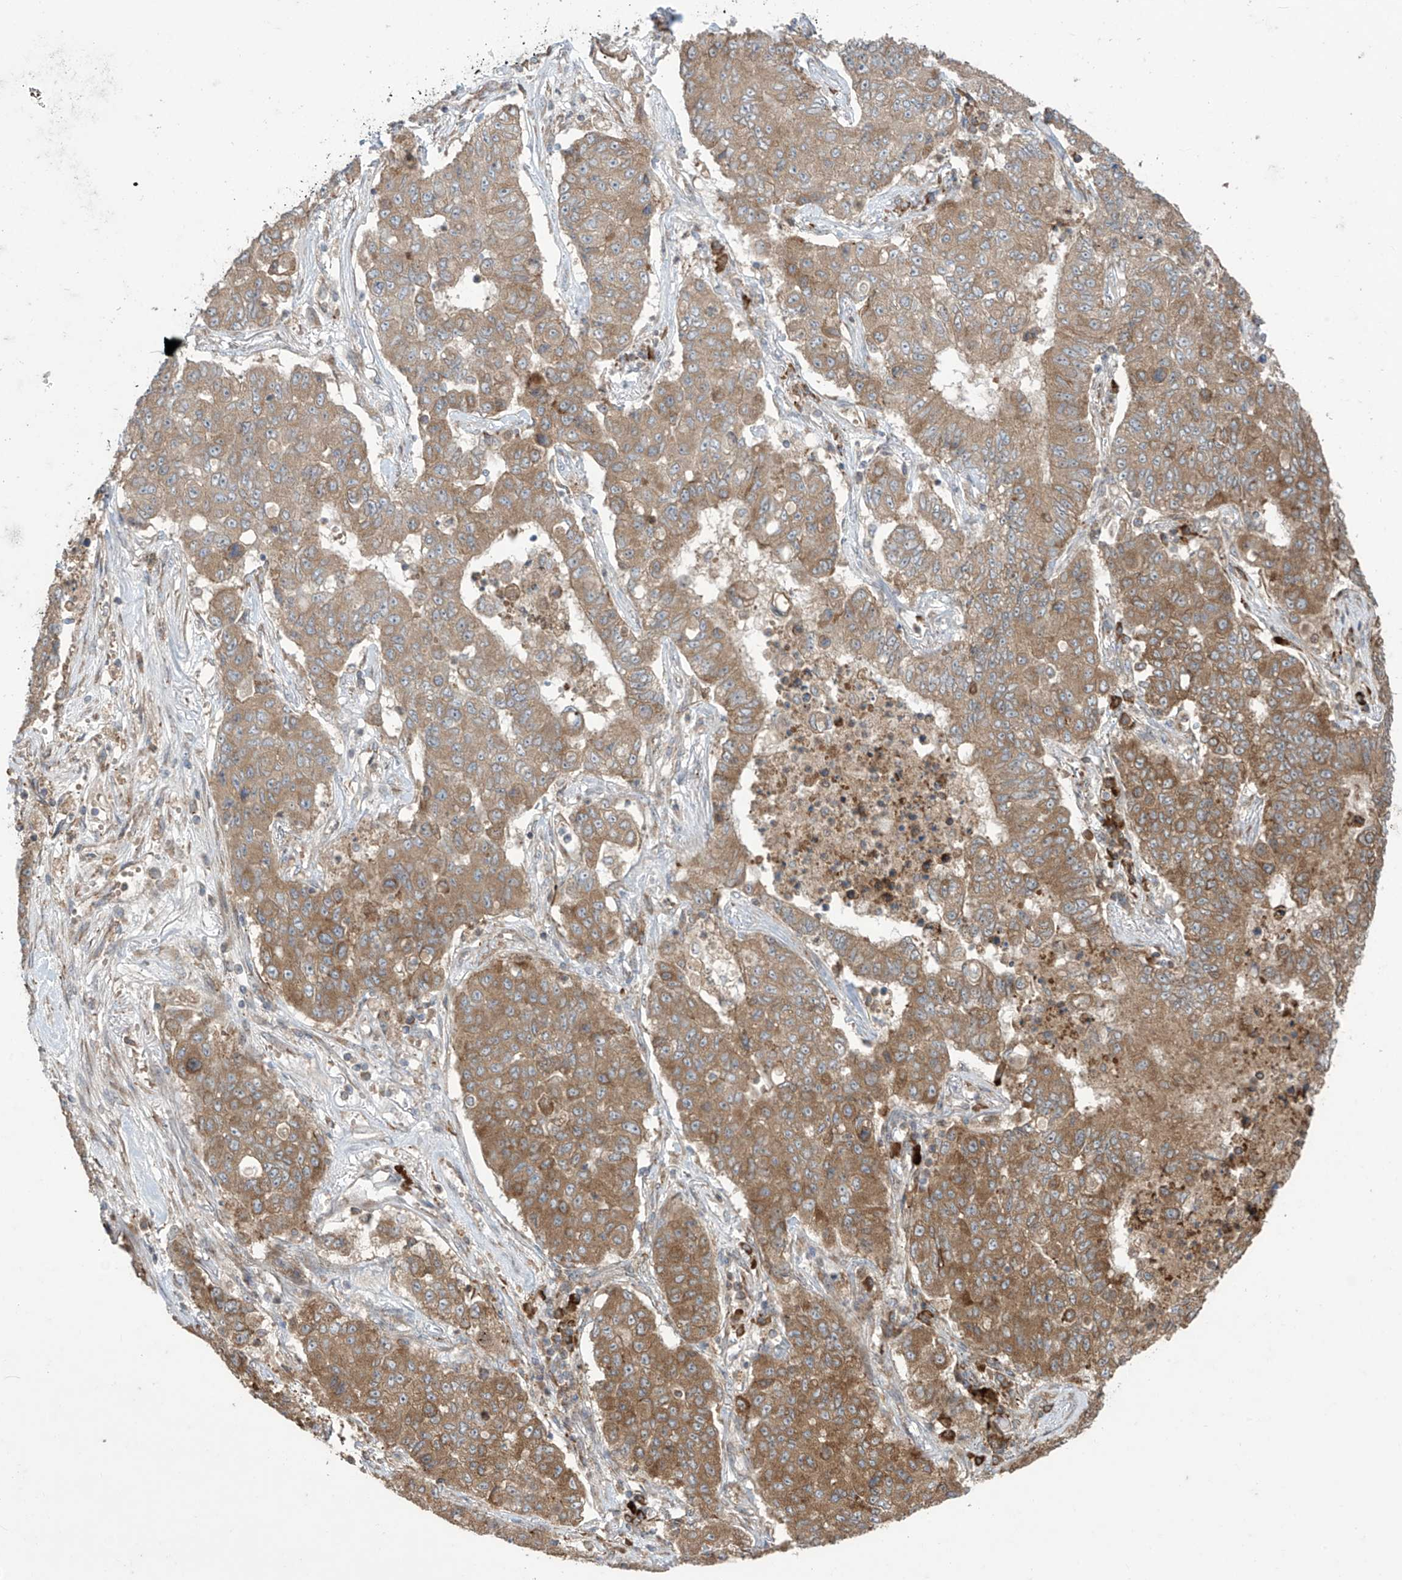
{"staining": {"intensity": "moderate", "quantity": ">75%", "location": "cytoplasmic/membranous"}, "tissue": "lung cancer", "cell_type": "Tumor cells", "image_type": "cancer", "snomed": [{"axis": "morphology", "description": "Squamous cell carcinoma, NOS"}, {"axis": "topography", "description": "Lung"}], "caption": "Immunohistochemistry (DAB) staining of squamous cell carcinoma (lung) displays moderate cytoplasmic/membranous protein staining in about >75% of tumor cells. Nuclei are stained in blue.", "gene": "PPAT", "patient": {"sex": "male", "age": 74}}